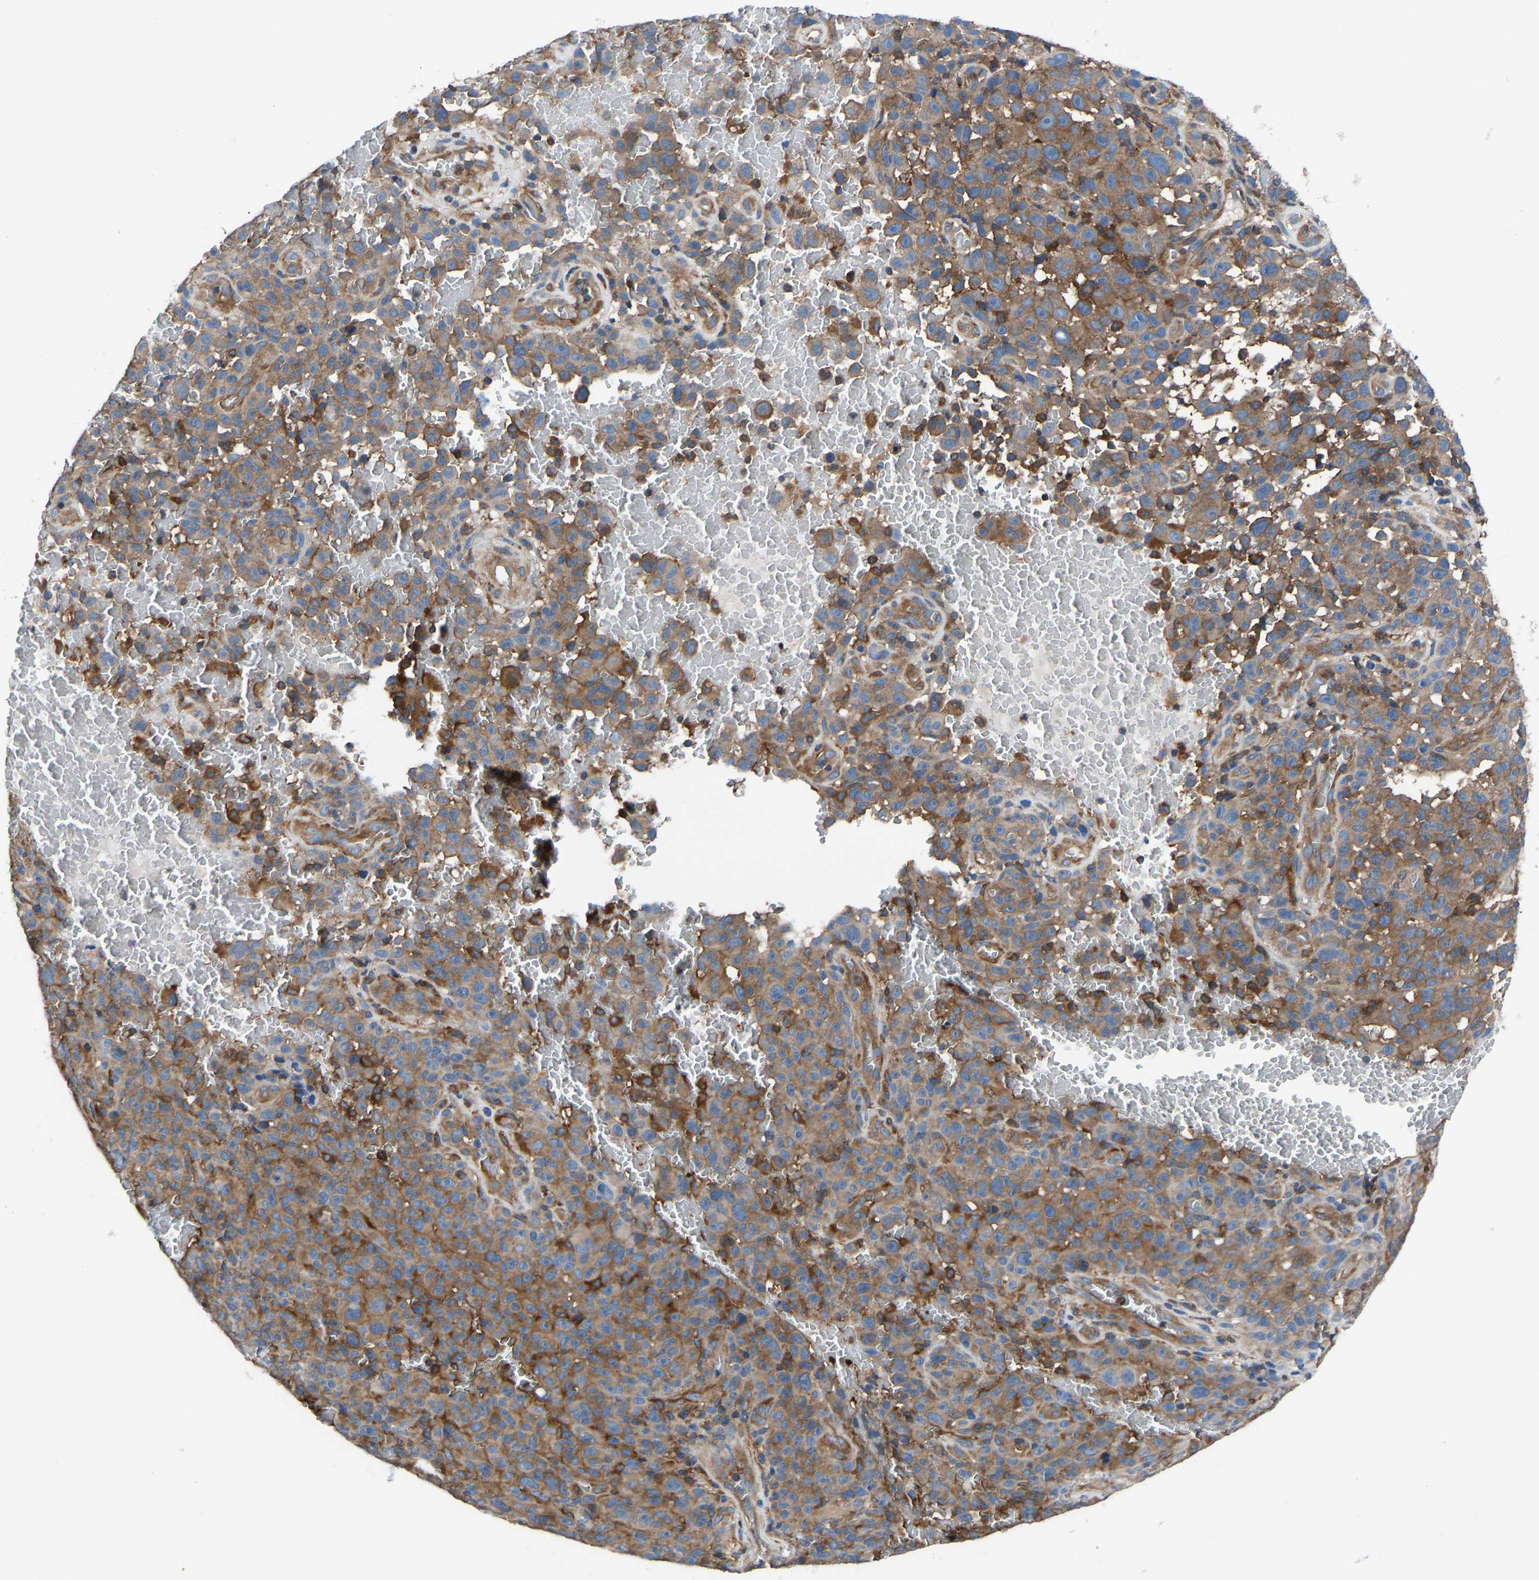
{"staining": {"intensity": "moderate", "quantity": ">75%", "location": "cytoplasmic/membranous"}, "tissue": "melanoma", "cell_type": "Tumor cells", "image_type": "cancer", "snomed": [{"axis": "morphology", "description": "Malignant melanoma, NOS"}, {"axis": "topography", "description": "Skin"}], "caption": "High-magnification brightfield microscopy of melanoma stained with DAB (3,3'-diaminobenzidine) (brown) and counterstained with hematoxylin (blue). tumor cells exhibit moderate cytoplasmic/membranous expression is seen in approximately>75% of cells.", "gene": "PRKAR1A", "patient": {"sex": "female", "age": 82}}